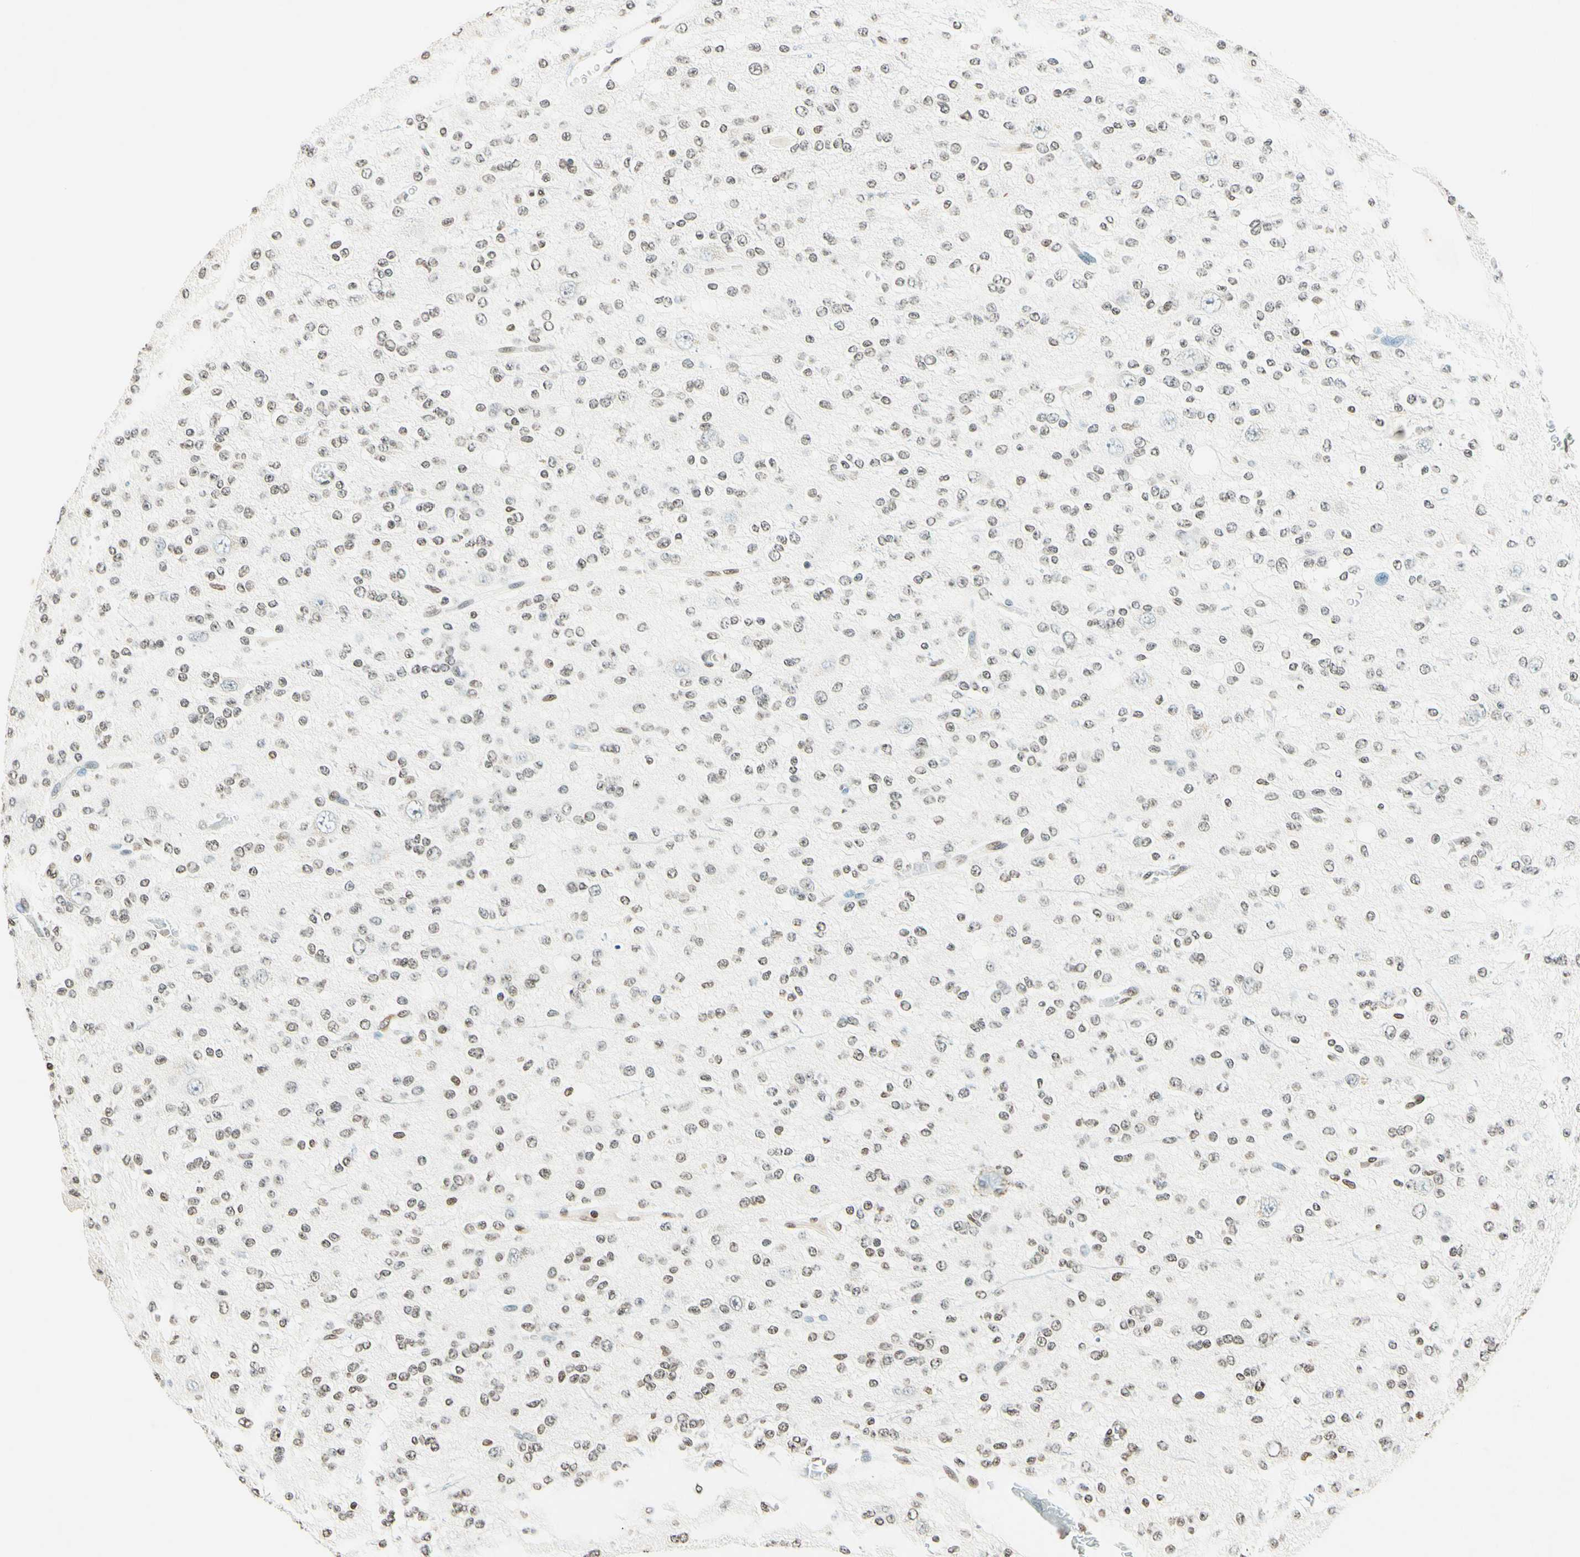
{"staining": {"intensity": "weak", "quantity": "25%-75%", "location": "nuclear"}, "tissue": "glioma", "cell_type": "Tumor cells", "image_type": "cancer", "snomed": [{"axis": "morphology", "description": "Glioma, malignant, Low grade"}, {"axis": "topography", "description": "Brain"}], "caption": "A histopathology image of human glioma stained for a protein exhibits weak nuclear brown staining in tumor cells.", "gene": "MSH2", "patient": {"sex": "male", "age": 38}}